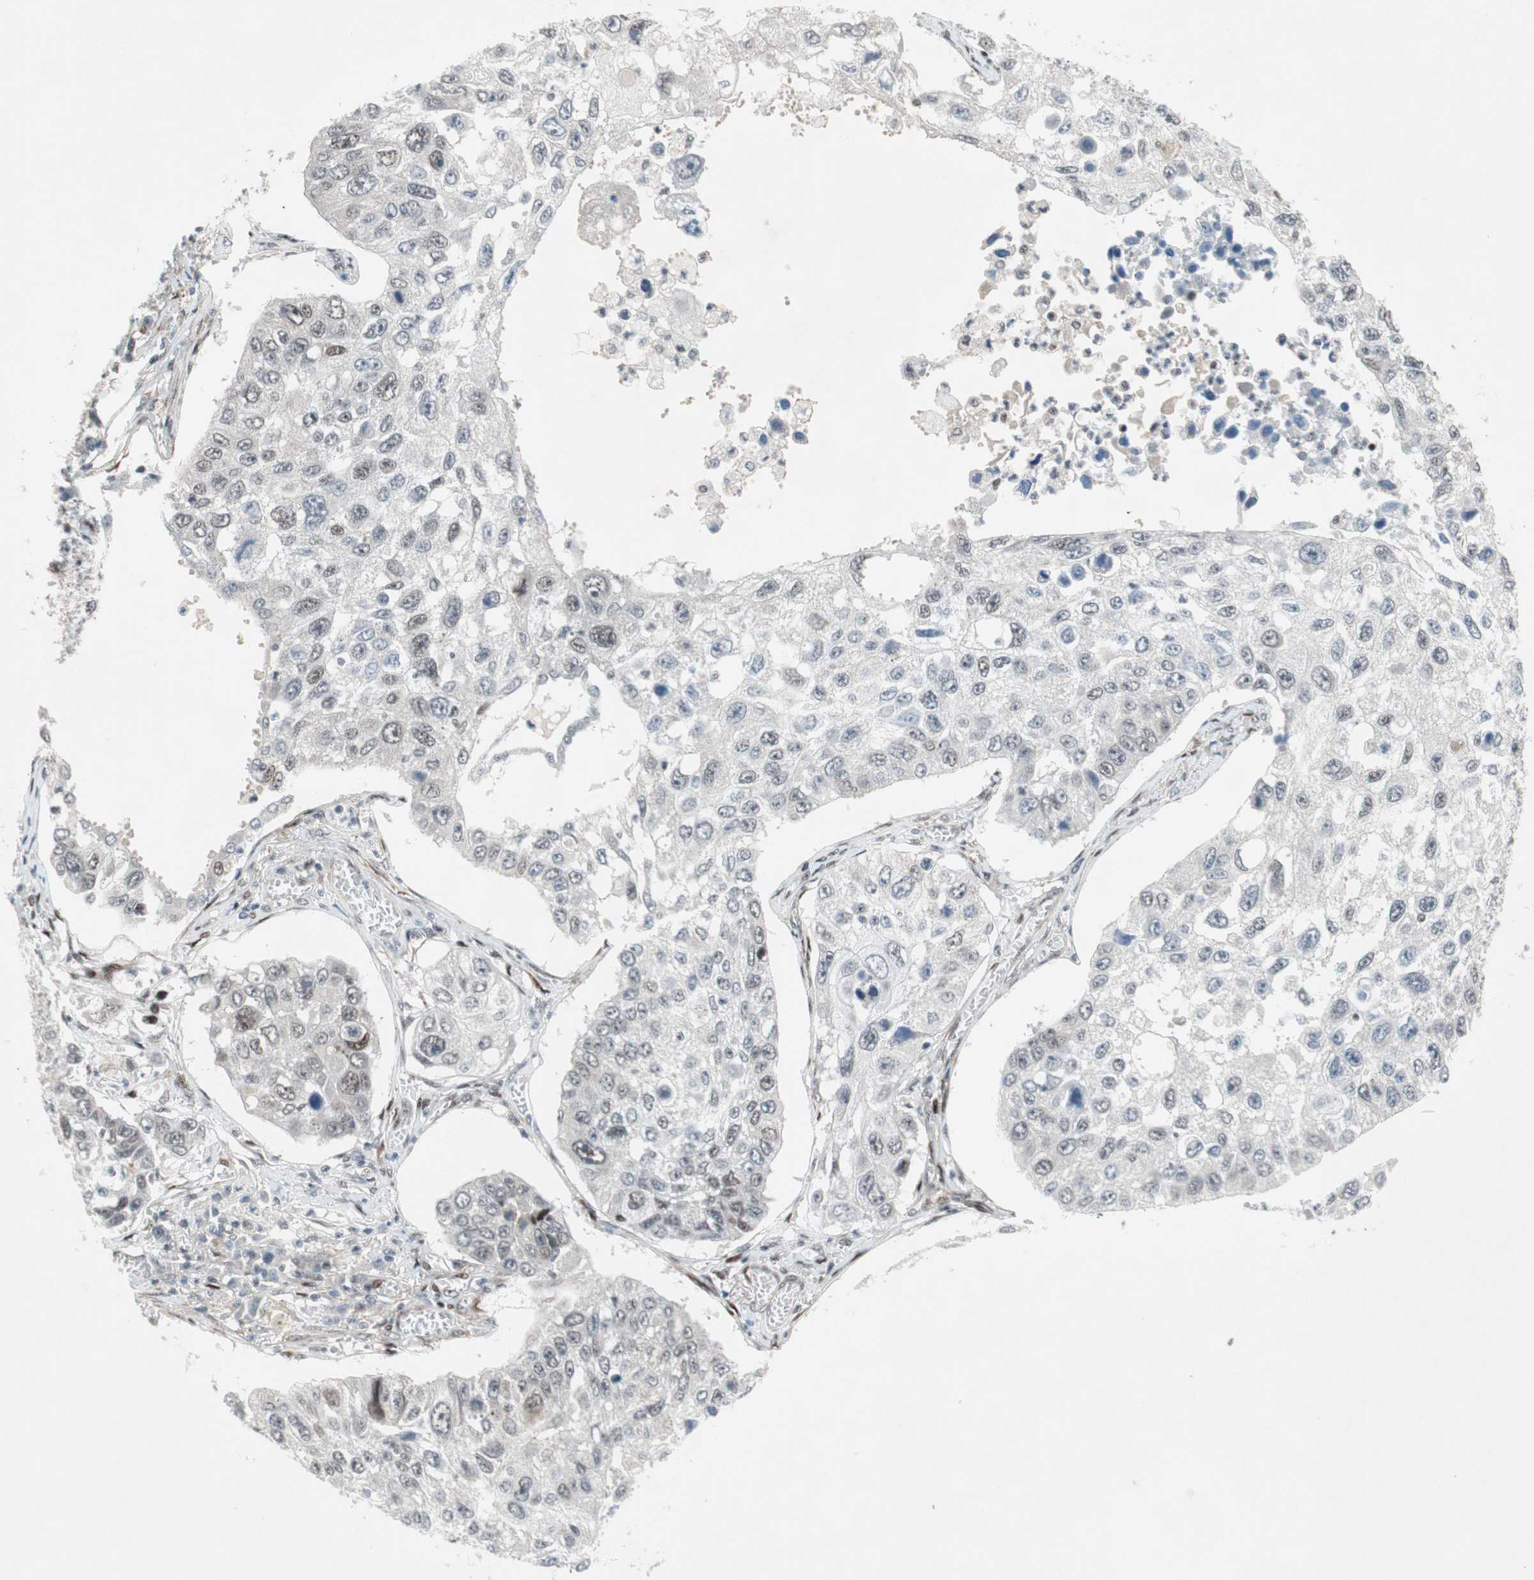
{"staining": {"intensity": "weak", "quantity": "<25%", "location": "nuclear"}, "tissue": "lung cancer", "cell_type": "Tumor cells", "image_type": "cancer", "snomed": [{"axis": "morphology", "description": "Squamous cell carcinoma, NOS"}, {"axis": "topography", "description": "Lung"}], "caption": "High magnification brightfield microscopy of squamous cell carcinoma (lung) stained with DAB (3,3'-diaminobenzidine) (brown) and counterstained with hematoxylin (blue): tumor cells show no significant expression. (DAB IHC, high magnification).", "gene": "FBXO44", "patient": {"sex": "male", "age": 71}}